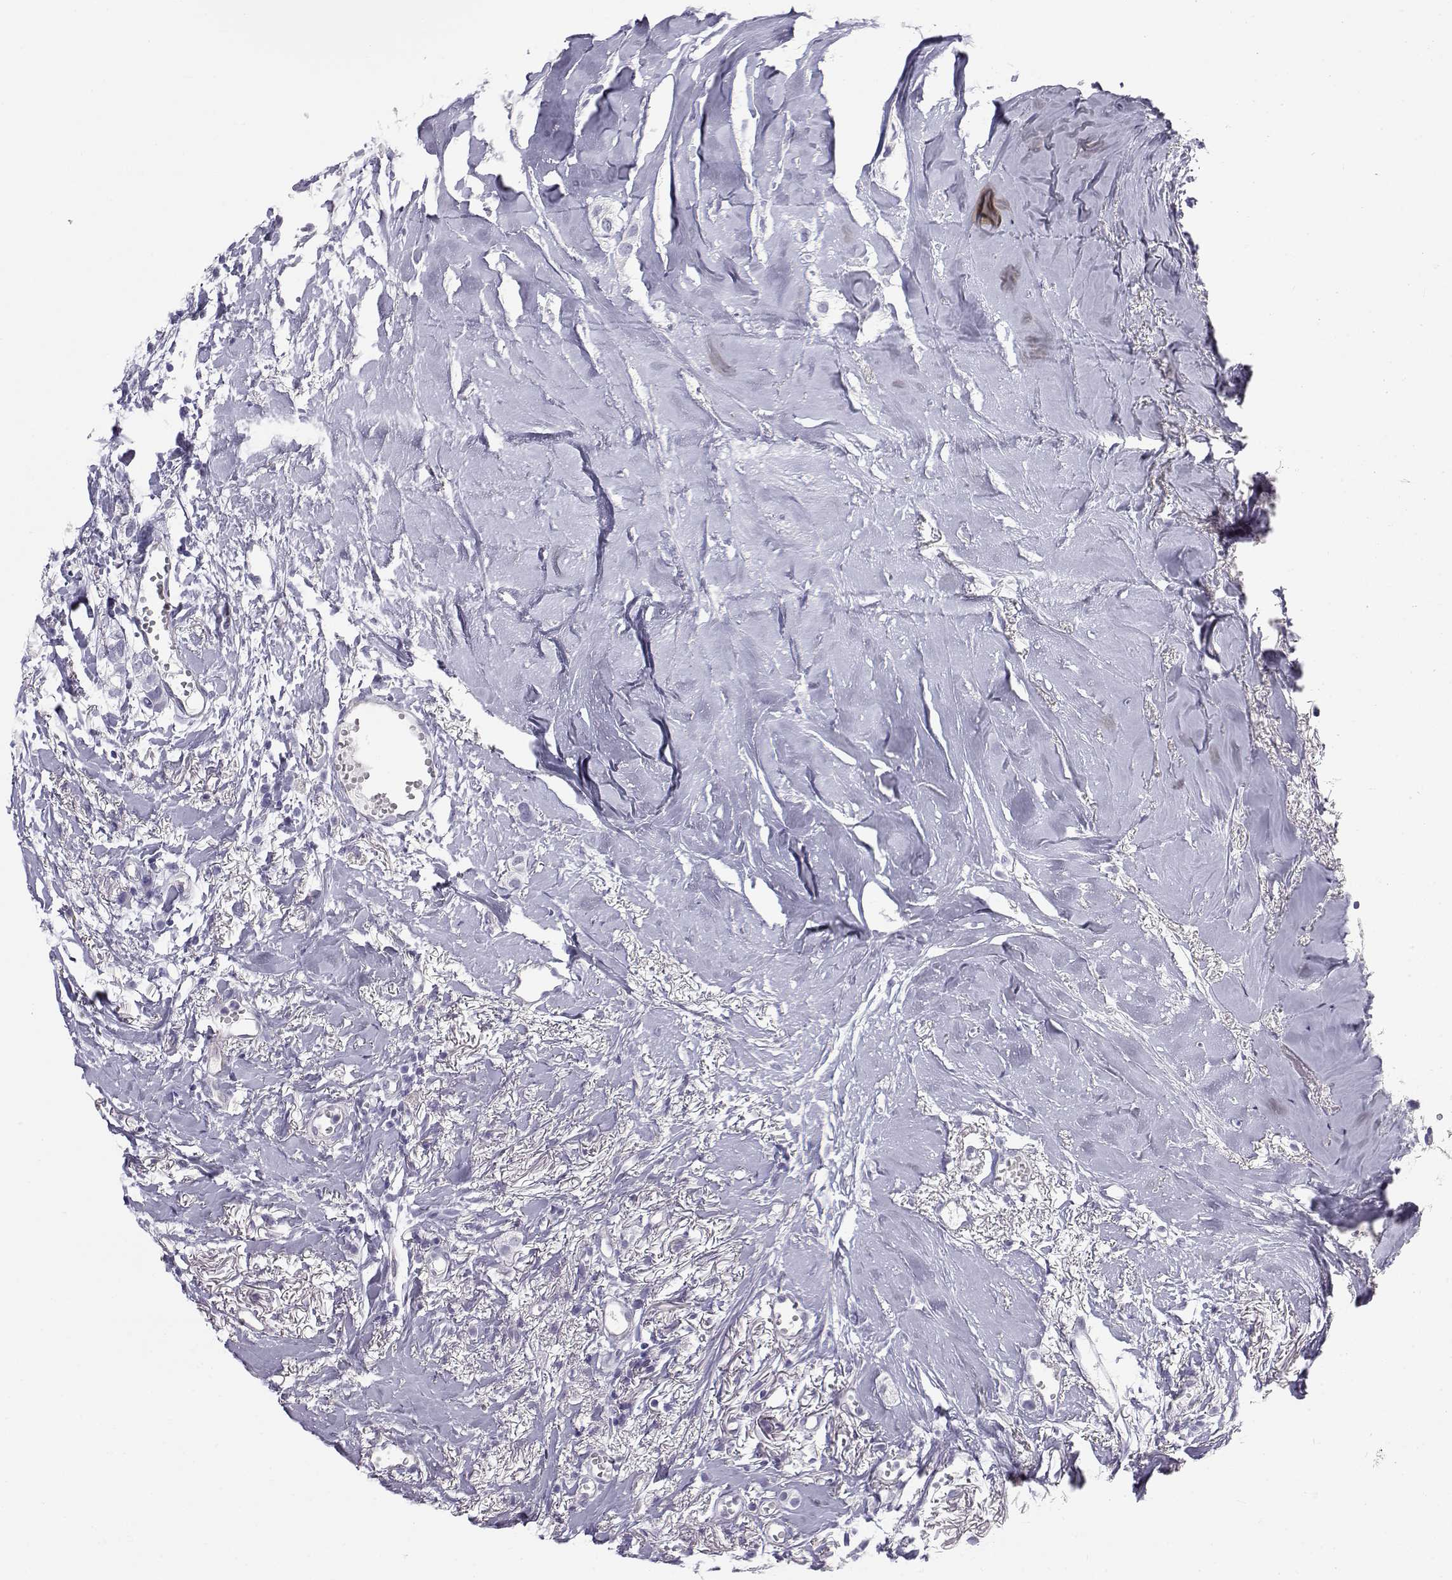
{"staining": {"intensity": "negative", "quantity": "none", "location": "none"}, "tissue": "breast cancer", "cell_type": "Tumor cells", "image_type": "cancer", "snomed": [{"axis": "morphology", "description": "Duct carcinoma"}, {"axis": "topography", "description": "Breast"}], "caption": "This is an immunohistochemistry (IHC) image of intraductal carcinoma (breast). There is no positivity in tumor cells.", "gene": "RNASE12", "patient": {"sex": "female", "age": 85}}